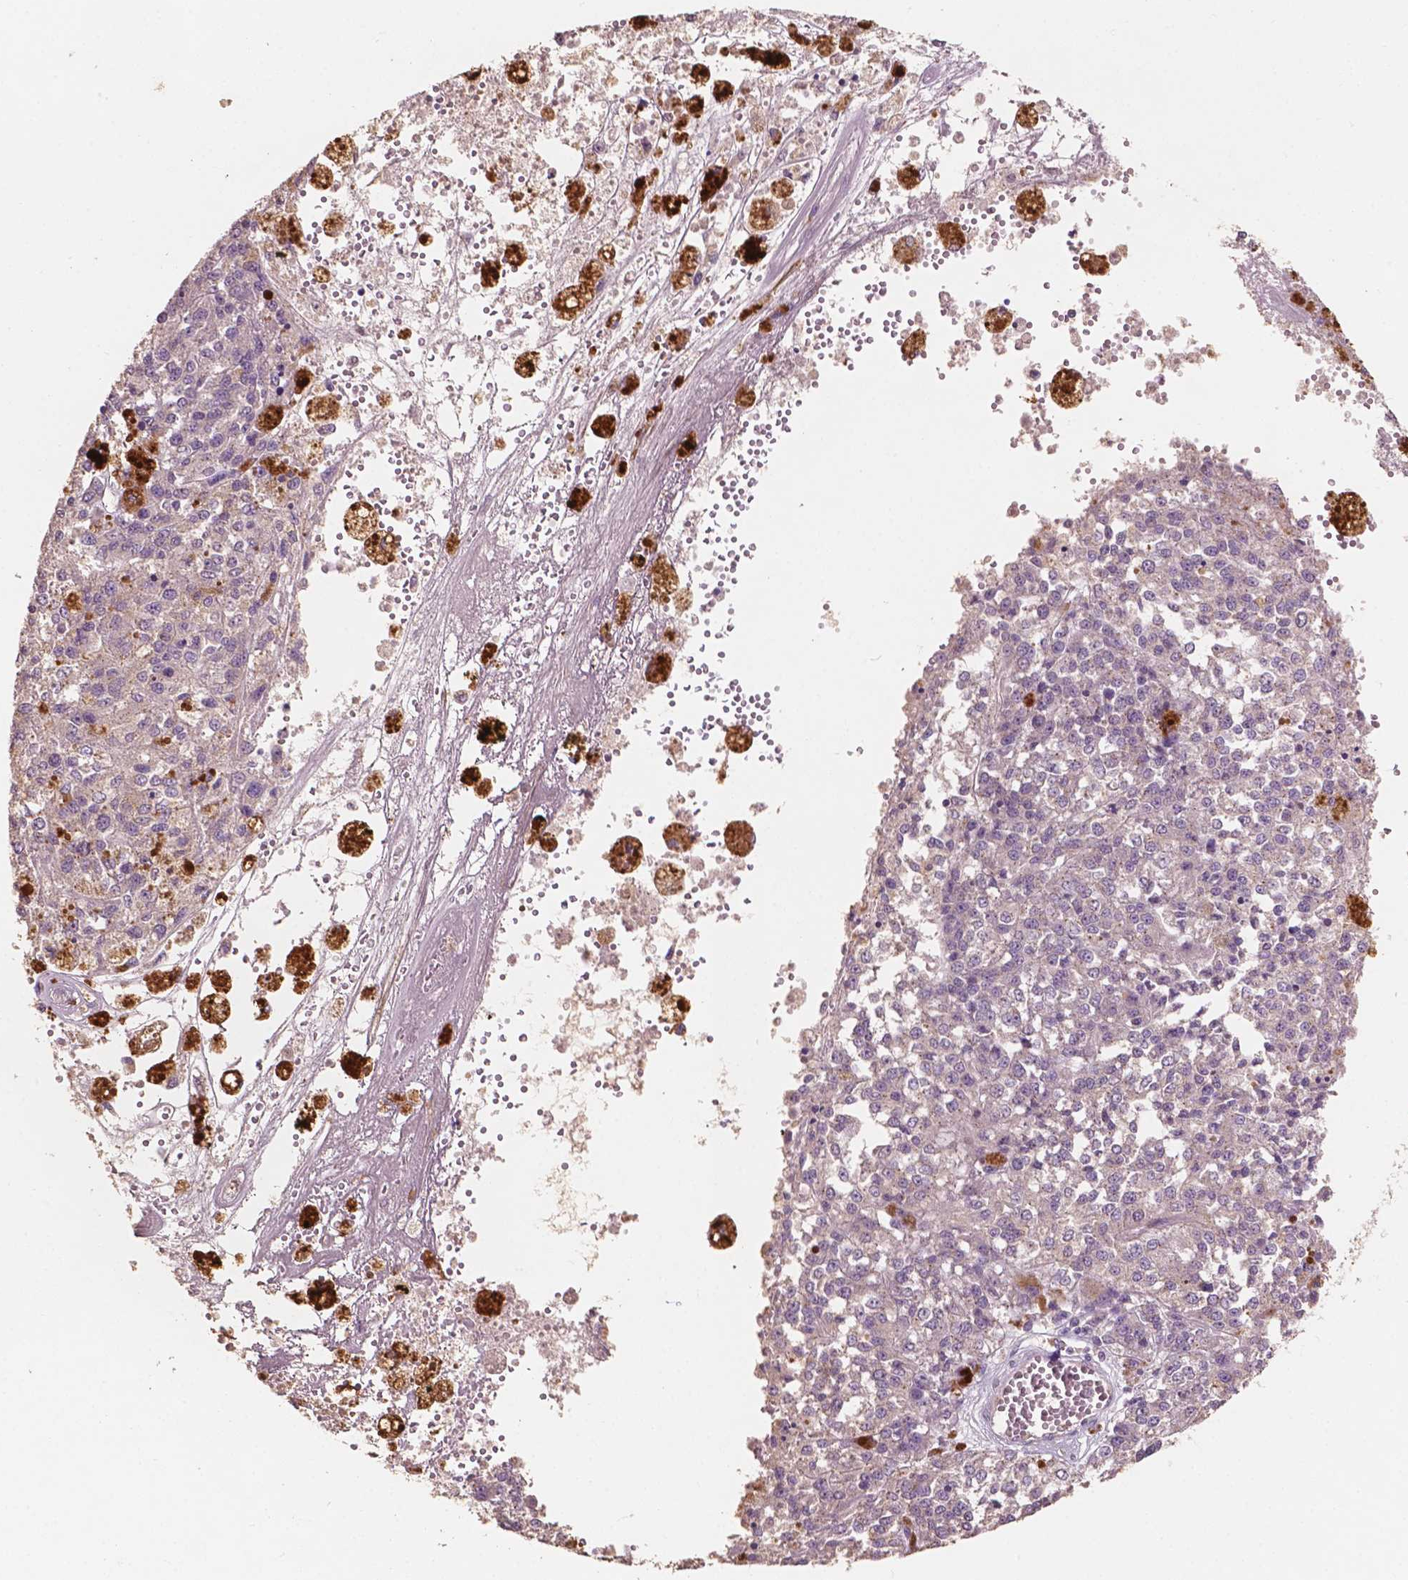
{"staining": {"intensity": "negative", "quantity": "none", "location": "none"}, "tissue": "melanoma", "cell_type": "Tumor cells", "image_type": "cancer", "snomed": [{"axis": "morphology", "description": "Malignant melanoma, Metastatic site"}, {"axis": "topography", "description": "Lymph node"}], "caption": "High magnification brightfield microscopy of malignant melanoma (metastatic site) stained with DAB (3,3'-diaminobenzidine) (brown) and counterstained with hematoxylin (blue): tumor cells show no significant expression. Brightfield microscopy of IHC stained with DAB (brown) and hematoxylin (blue), captured at high magnification.", "gene": "CHPT1", "patient": {"sex": "female", "age": 64}}